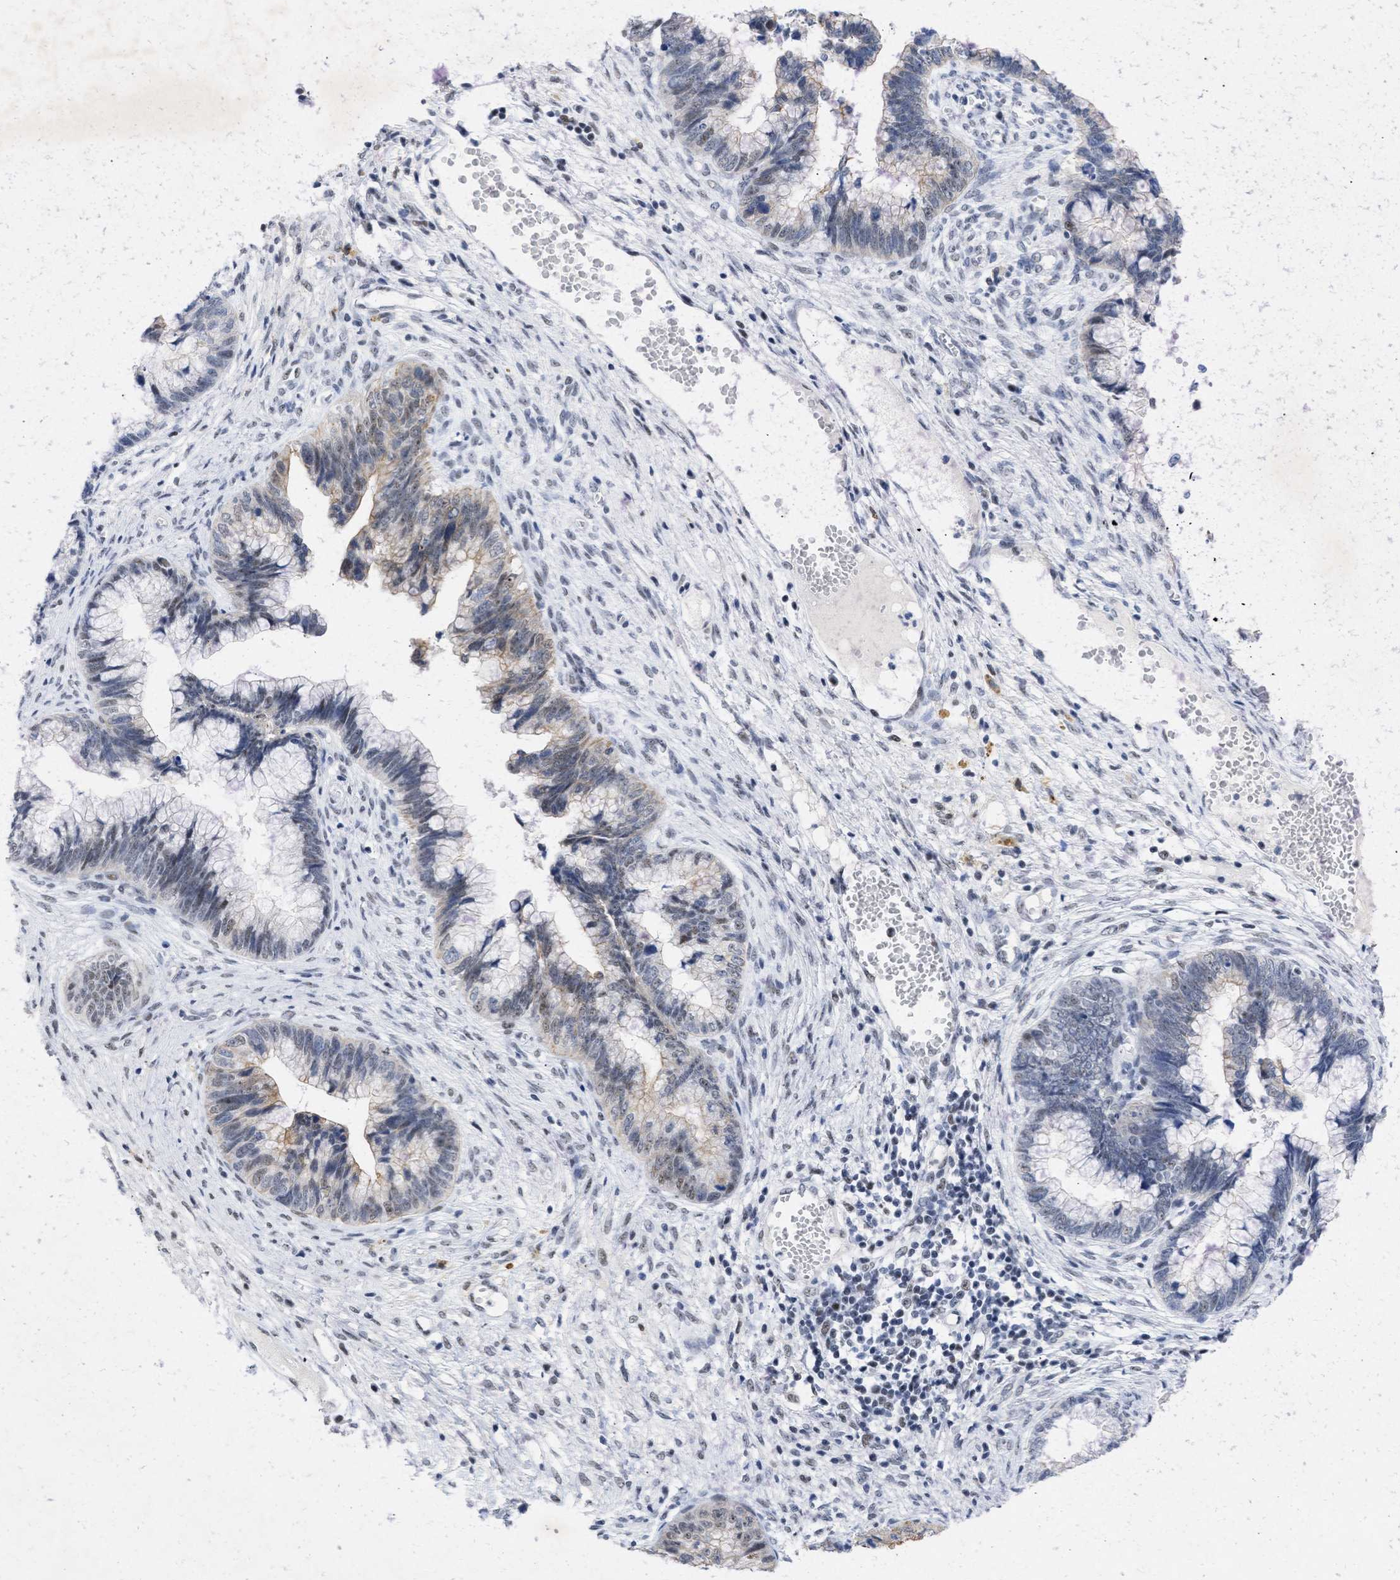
{"staining": {"intensity": "weak", "quantity": "<25%", "location": "cytoplasmic/membranous,nuclear"}, "tissue": "cervical cancer", "cell_type": "Tumor cells", "image_type": "cancer", "snomed": [{"axis": "morphology", "description": "Adenocarcinoma, NOS"}, {"axis": "topography", "description": "Cervix"}], "caption": "Micrograph shows no protein expression in tumor cells of cervical cancer tissue.", "gene": "DDX41", "patient": {"sex": "female", "age": 44}}